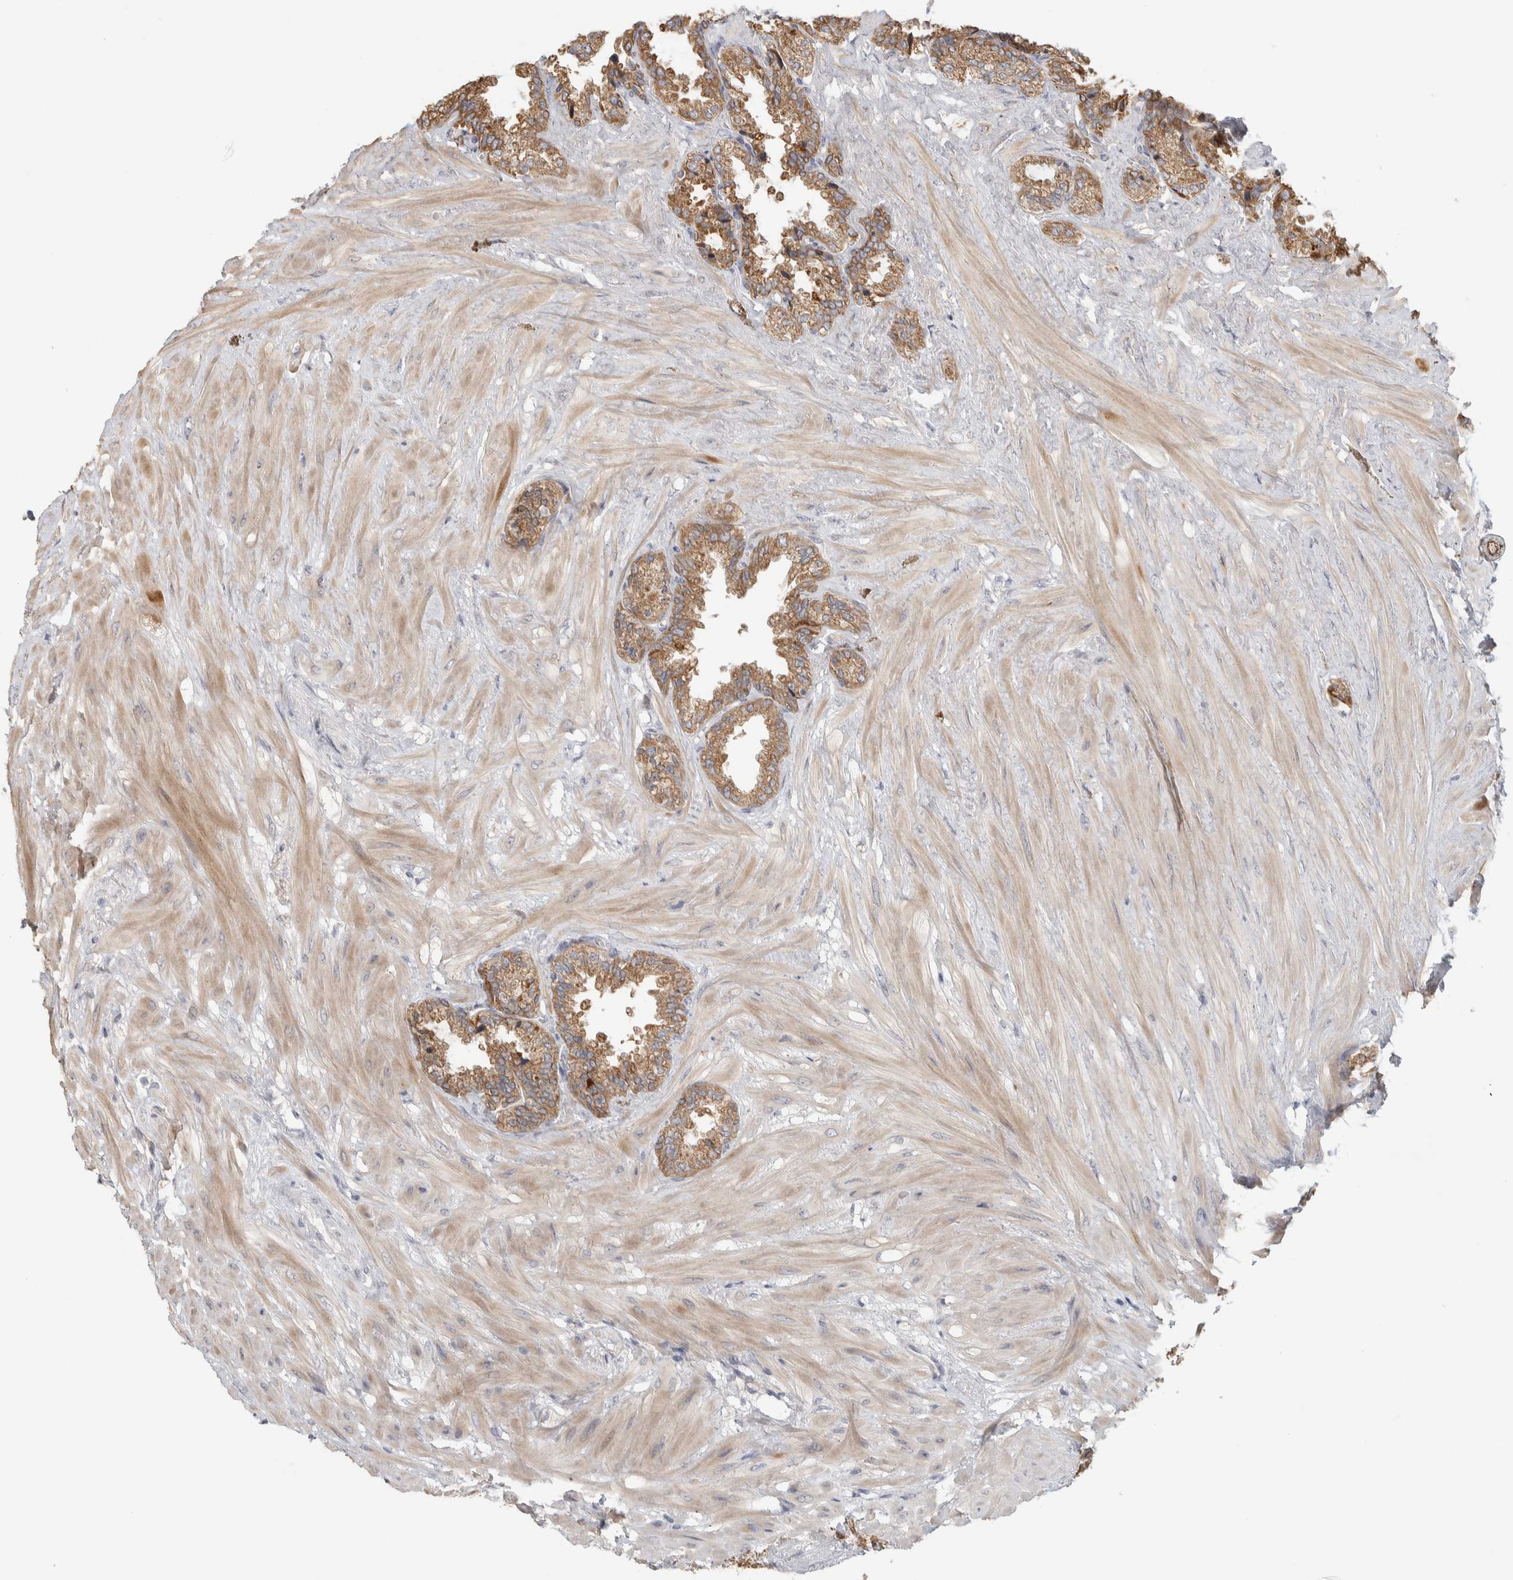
{"staining": {"intensity": "moderate", "quantity": ">75%", "location": "cytoplasmic/membranous"}, "tissue": "seminal vesicle", "cell_type": "Glandular cells", "image_type": "normal", "snomed": [{"axis": "morphology", "description": "Normal tissue, NOS"}, {"axis": "topography", "description": "Seminal veicle"}], "caption": "Immunohistochemistry (IHC) of unremarkable human seminal vesicle shows medium levels of moderate cytoplasmic/membranous staining in approximately >75% of glandular cells.", "gene": "DCXR", "patient": {"sex": "male", "age": 46}}